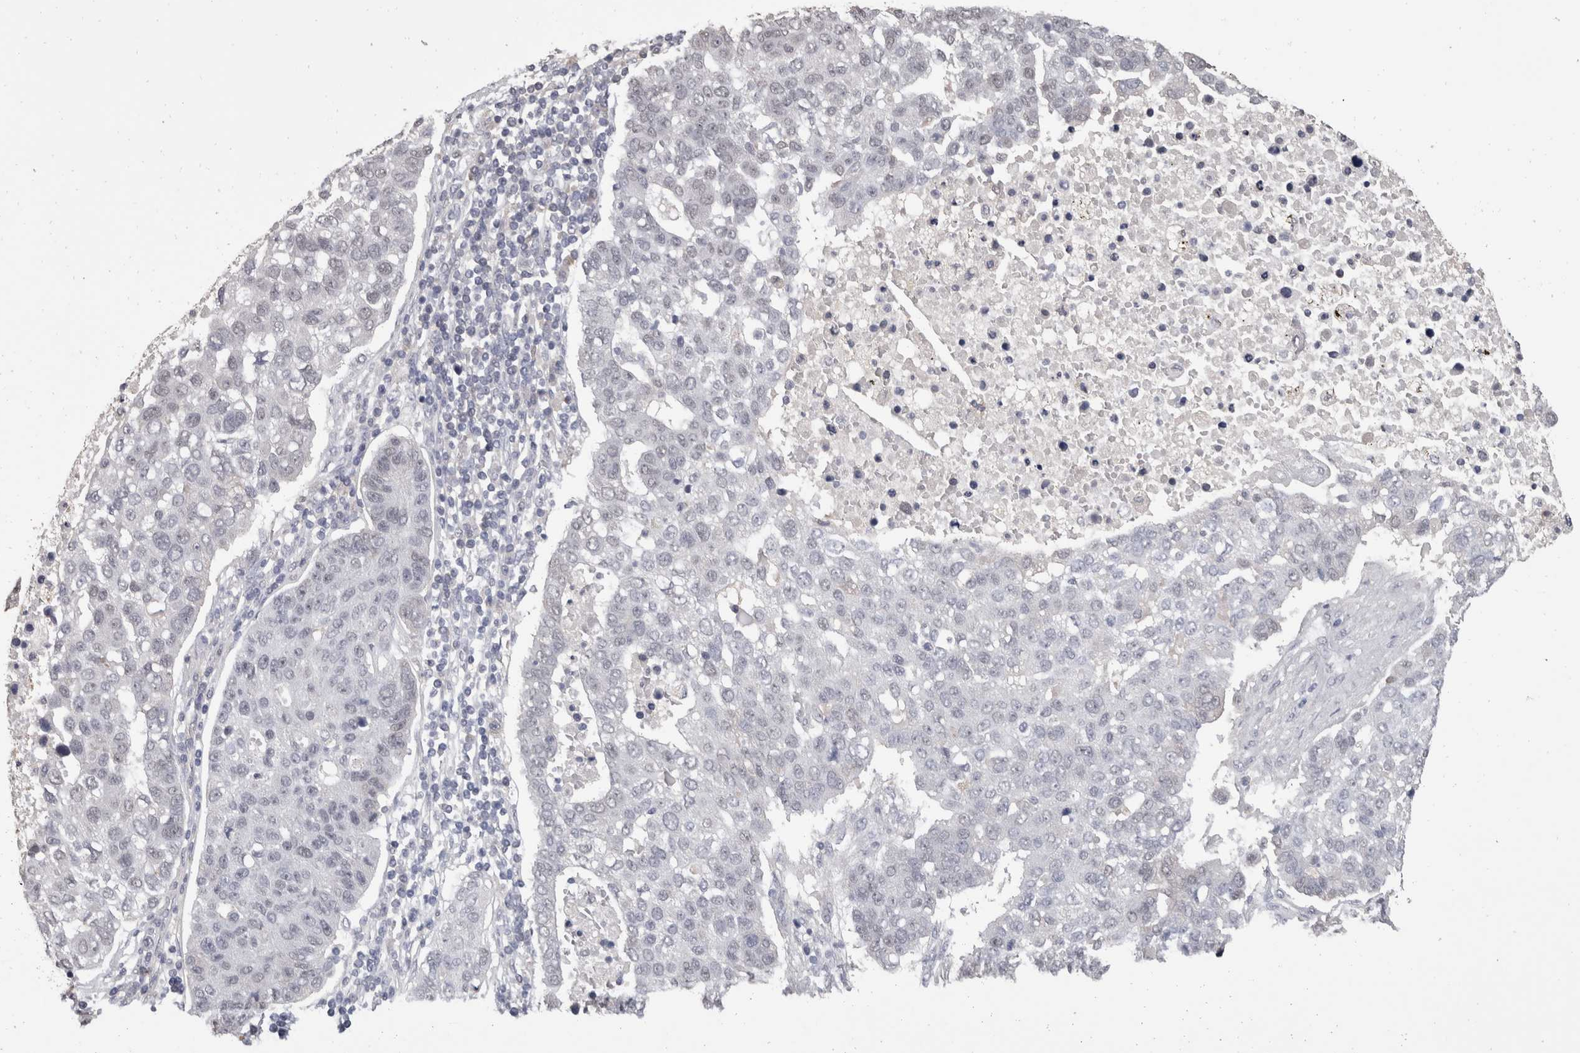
{"staining": {"intensity": "negative", "quantity": "none", "location": "none"}, "tissue": "pancreatic cancer", "cell_type": "Tumor cells", "image_type": "cancer", "snomed": [{"axis": "morphology", "description": "Adenocarcinoma, NOS"}, {"axis": "topography", "description": "Pancreas"}], "caption": "Tumor cells show no significant positivity in pancreatic cancer (adenocarcinoma).", "gene": "DDX17", "patient": {"sex": "female", "age": 61}}